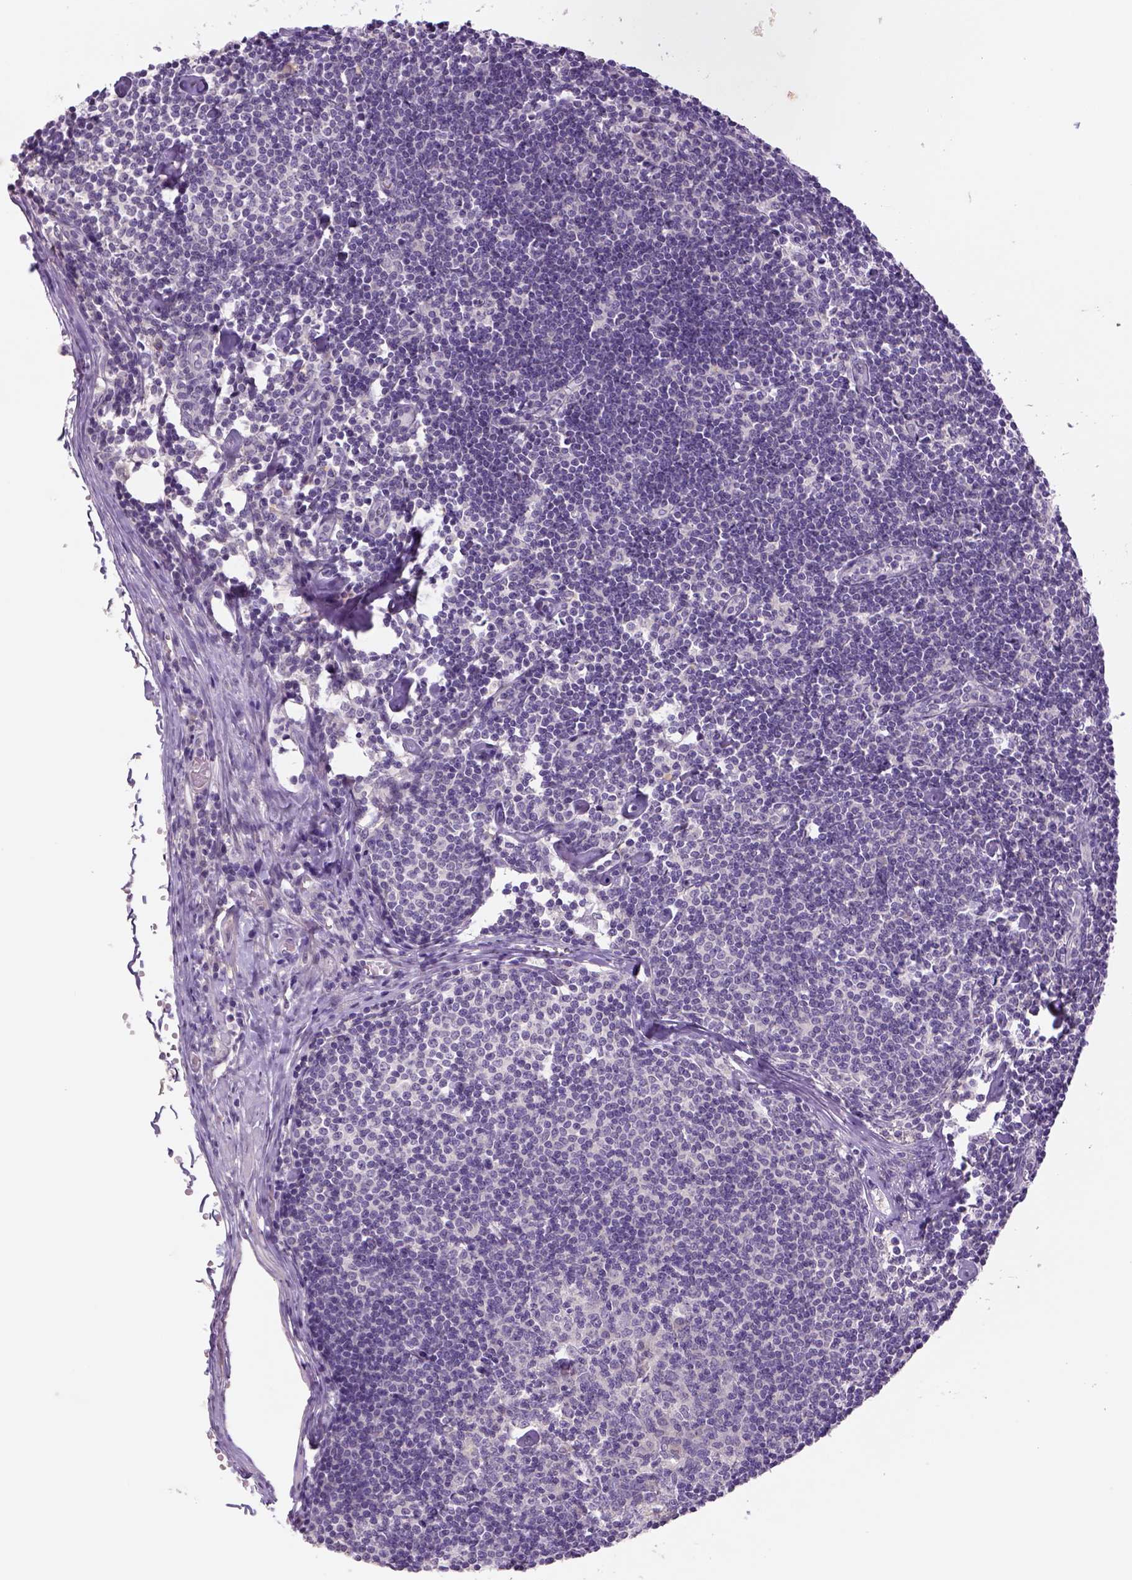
{"staining": {"intensity": "negative", "quantity": "none", "location": "none"}, "tissue": "lymph node", "cell_type": "Germinal center cells", "image_type": "normal", "snomed": [{"axis": "morphology", "description": "Normal tissue, NOS"}, {"axis": "topography", "description": "Lymph node"}], "caption": "The IHC micrograph has no significant staining in germinal center cells of lymph node. (DAB (3,3'-diaminobenzidine) IHC with hematoxylin counter stain).", "gene": "NLGN2", "patient": {"sex": "female", "age": 42}}